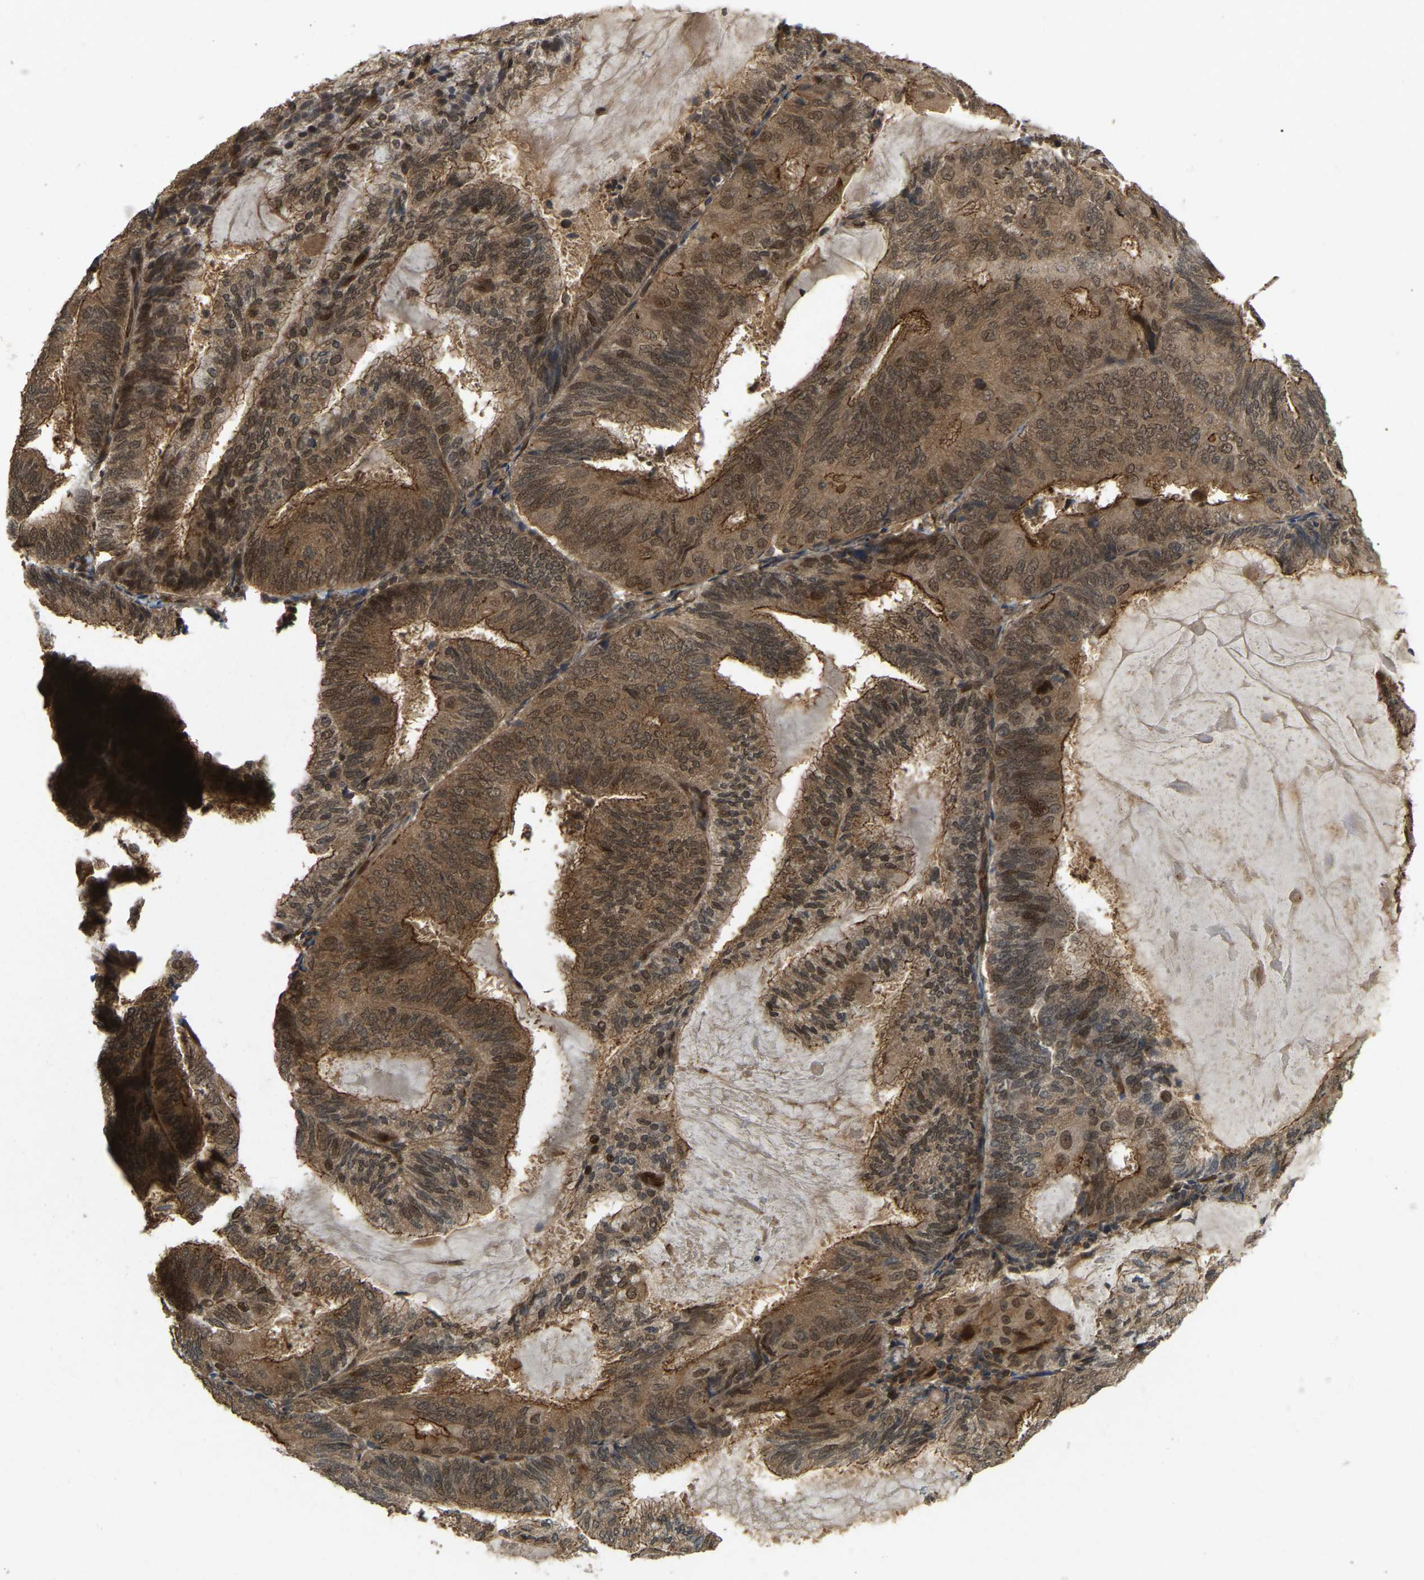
{"staining": {"intensity": "moderate", "quantity": ">75%", "location": "cytoplasmic/membranous,nuclear"}, "tissue": "endometrial cancer", "cell_type": "Tumor cells", "image_type": "cancer", "snomed": [{"axis": "morphology", "description": "Adenocarcinoma, NOS"}, {"axis": "topography", "description": "Endometrium"}], "caption": "An image of adenocarcinoma (endometrial) stained for a protein demonstrates moderate cytoplasmic/membranous and nuclear brown staining in tumor cells.", "gene": "KIAA1549", "patient": {"sex": "female", "age": 81}}